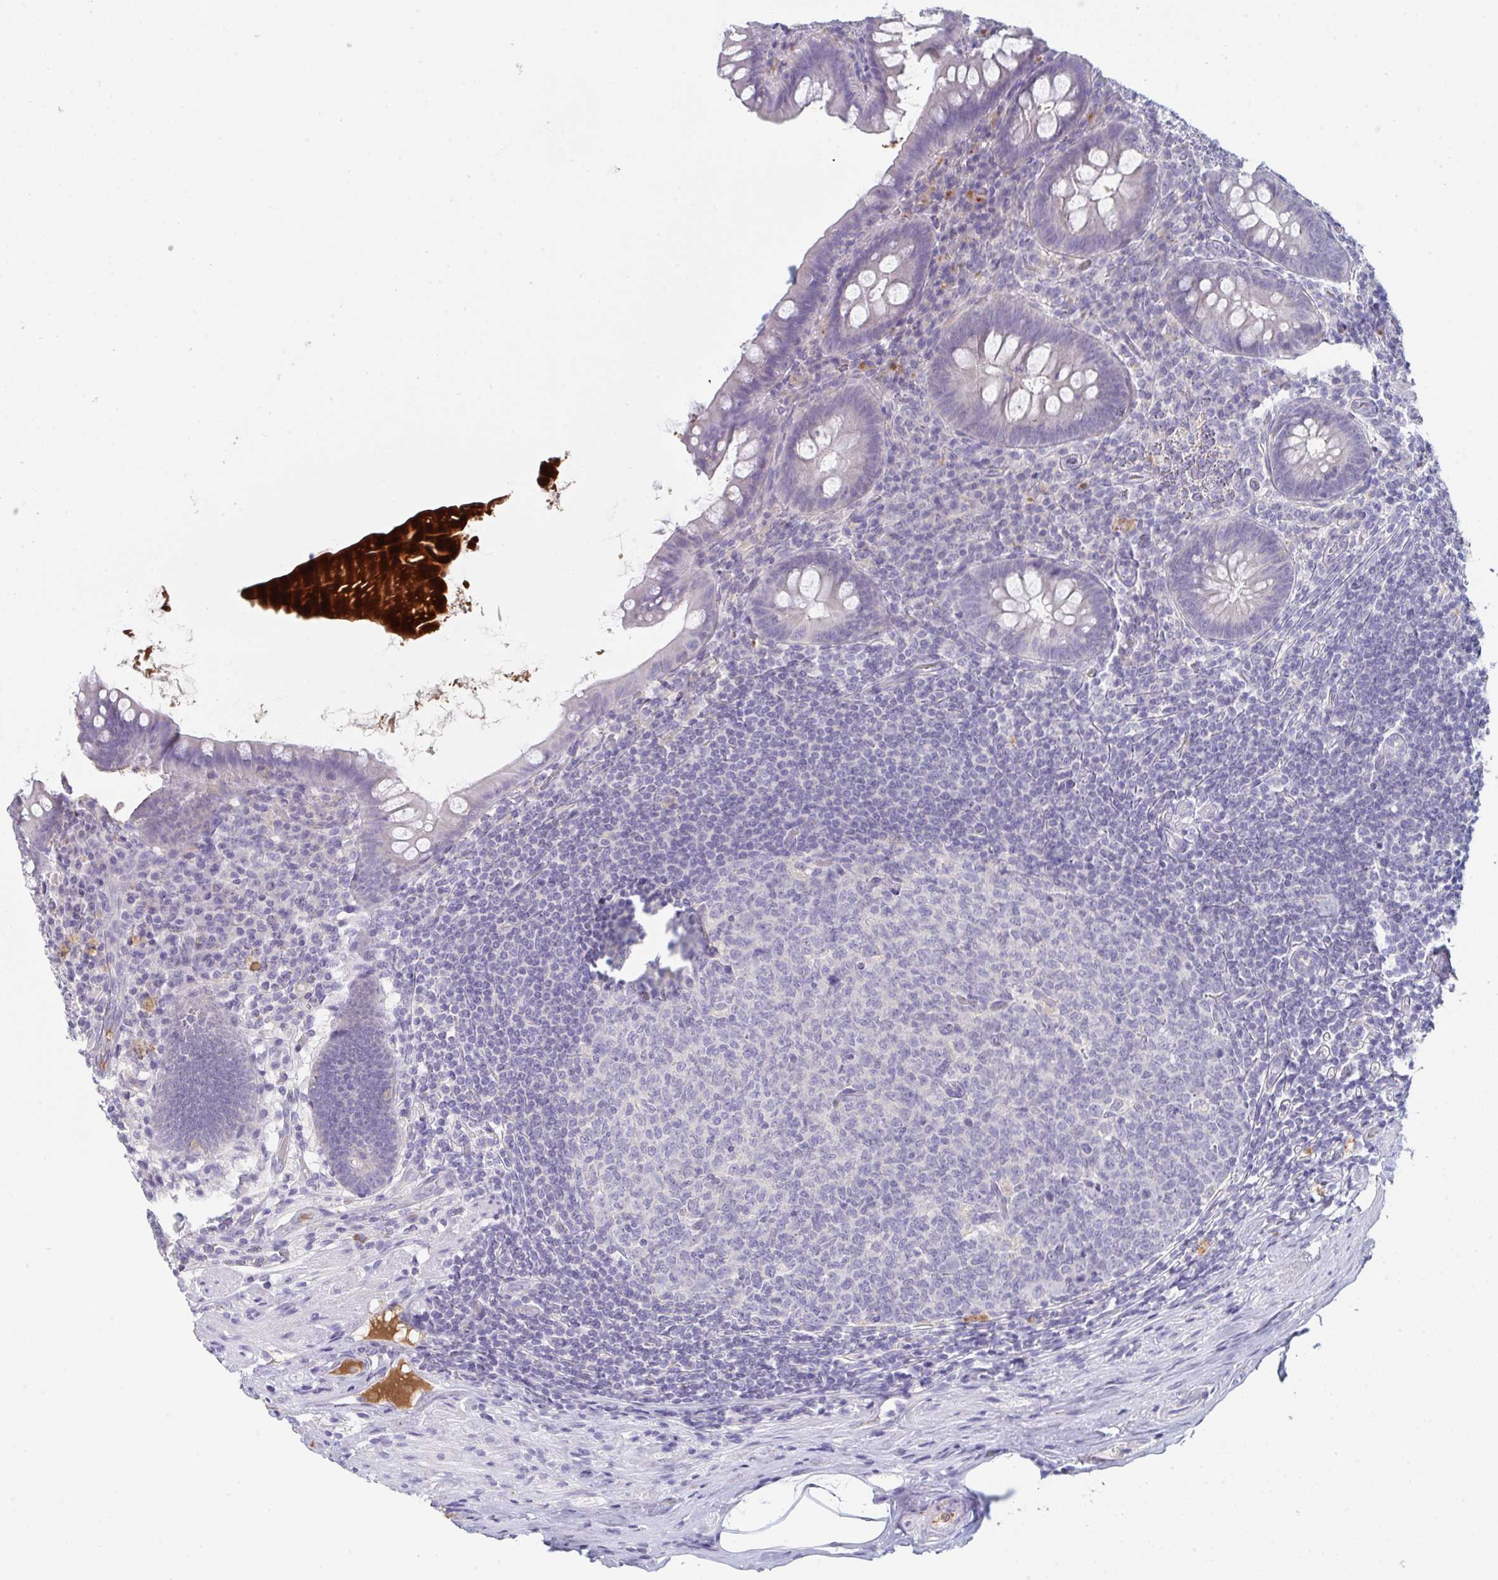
{"staining": {"intensity": "negative", "quantity": "none", "location": "none"}, "tissue": "appendix", "cell_type": "Glandular cells", "image_type": "normal", "snomed": [{"axis": "morphology", "description": "Normal tissue, NOS"}, {"axis": "topography", "description": "Appendix"}], "caption": "IHC micrograph of normal human appendix stained for a protein (brown), which shows no expression in glandular cells.", "gene": "HGFAC", "patient": {"sex": "male", "age": 71}}